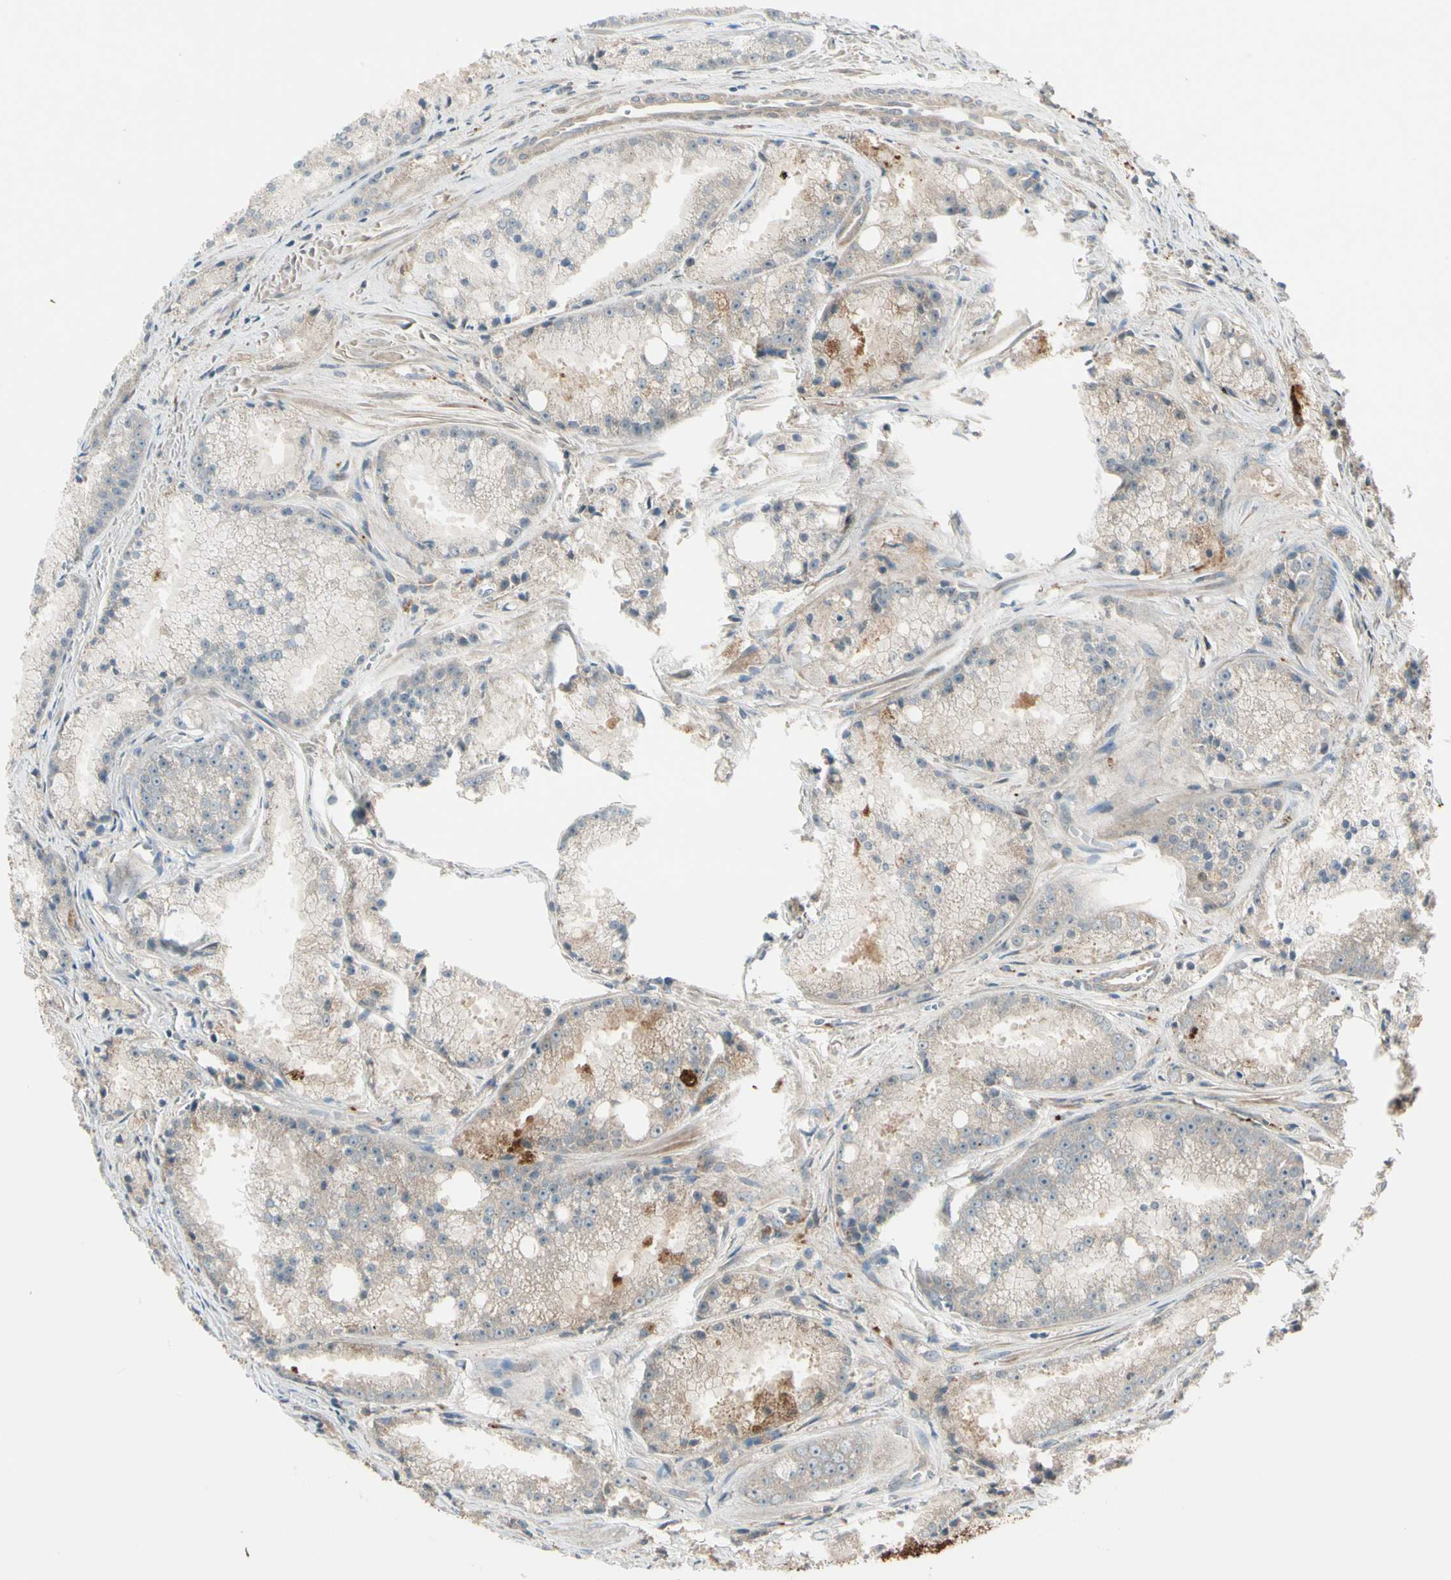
{"staining": {"intensity": "weak", "quantity": "25%-75%", "location": "cytoplasmic/membranous"}, "tissue": "prostate cancer", "cell_type": "Tumor cells", "image_type": "cancer", "snomed": [{"axis": "morphology", "description": "Adenocarcinoma, Low grade"}, {"axis": "topography", "description": "Prostate"}], "caption": "A low amount of weak cytoplasmic/membranous staining is seen in approximately 25%-75% of tumor cells in prostate cancer (low-grade adenocarcinoma) tissue.", "gene": "ACVR1C", "patient": {"sex": "male", "age": 64}}